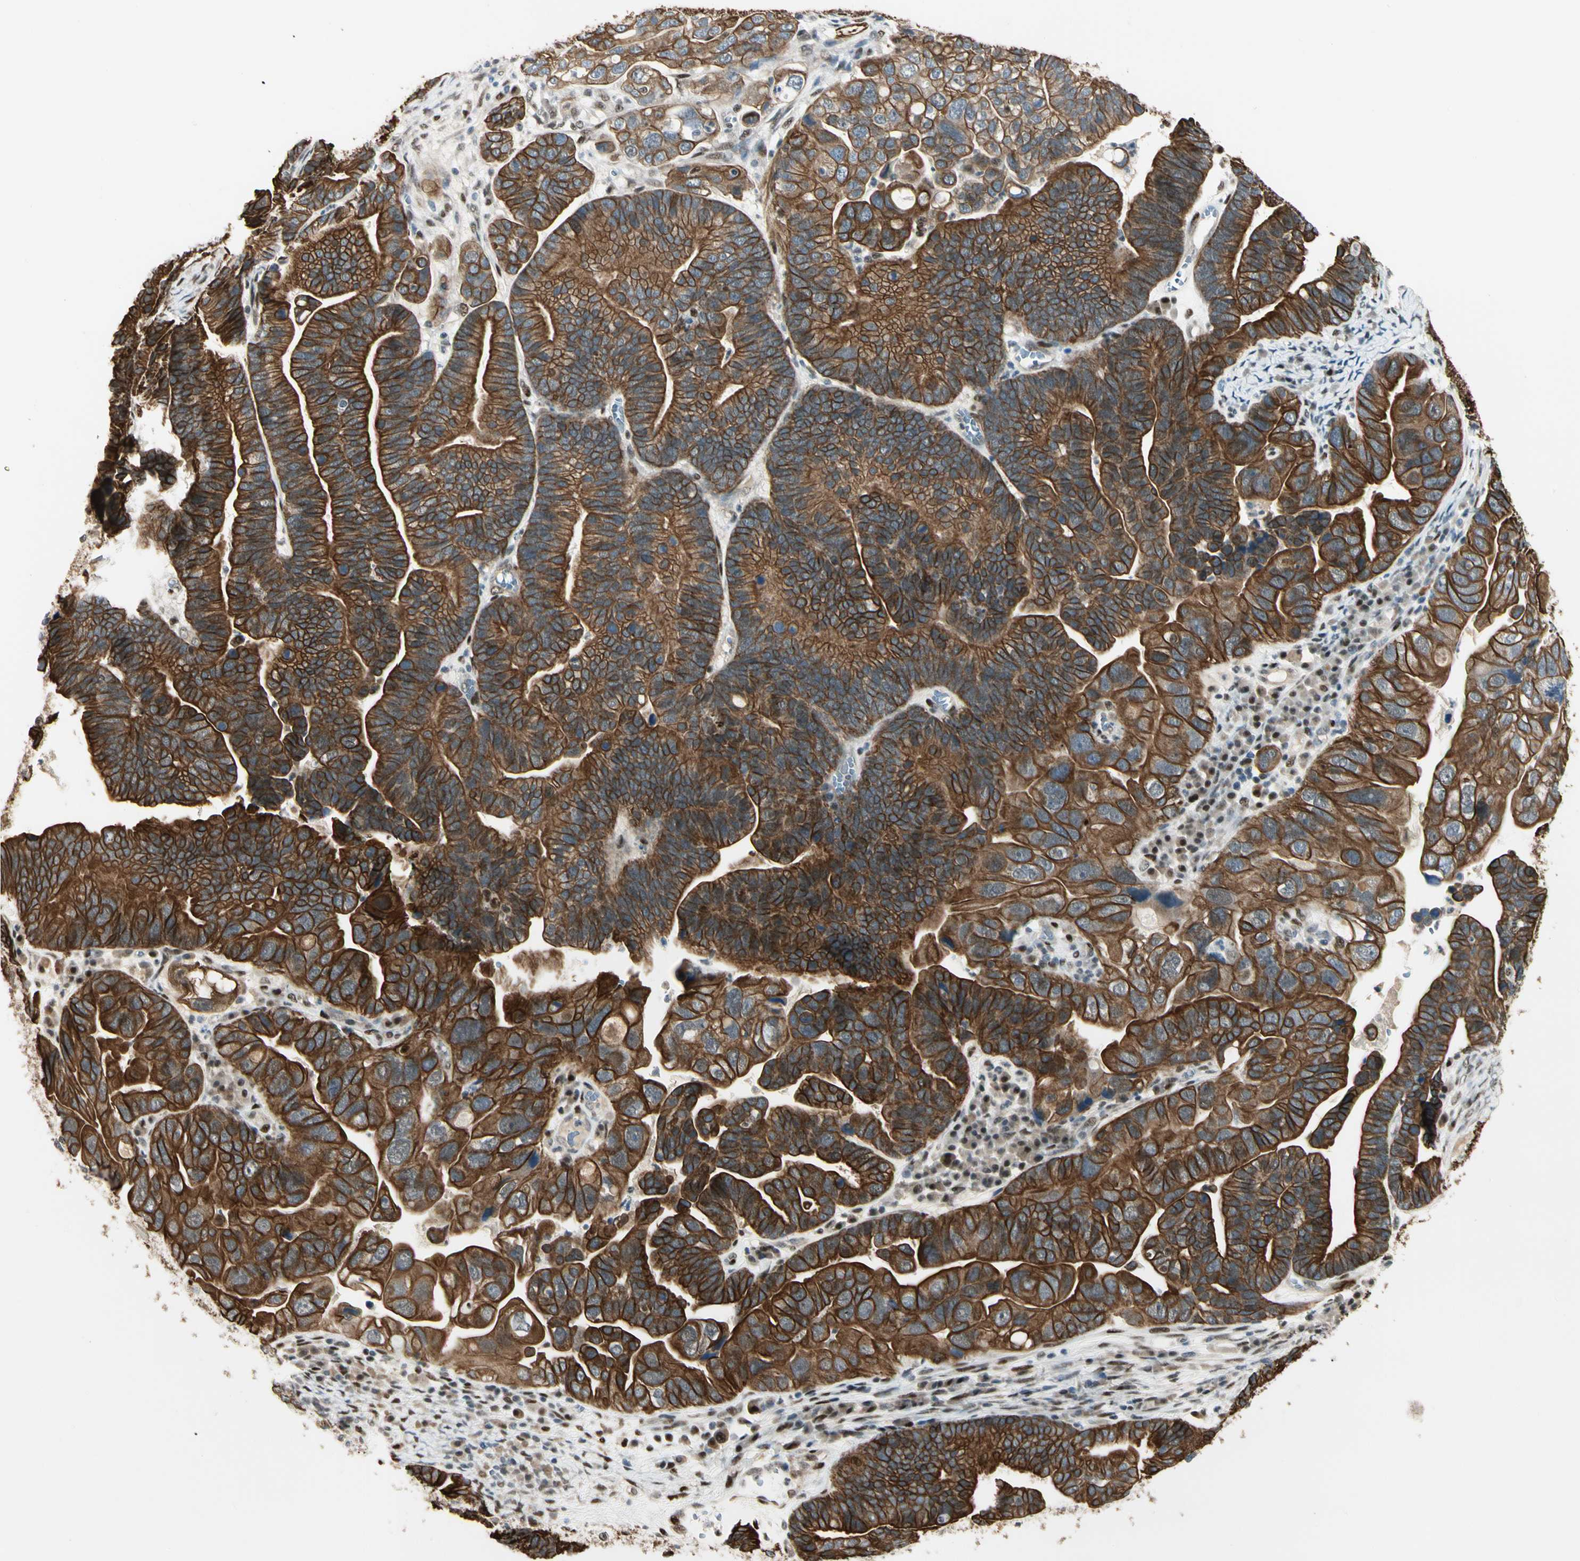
{"staining": {"intensity": "strong", "quantity": ">75%", "location": "cytoplasmic/membranous"}, "tissue": "ovarian cancer", "cell_type": "Tumor cells", "image_type": "cancer", "snomed": [{"axis": "morphology", "description": "Cystadenocarcinoma, serous, NOS"}, {"axis": "topography", "description": "Ovary"}], "caption": "A histopathology image of ovarian serous cystadenocarcinoma stained for a protein exhibits strong cytoplasmic/membranous brown staining in tumor cells.", "gene": "ATXN1", "patient": {"sex": "female", "age": 56}}